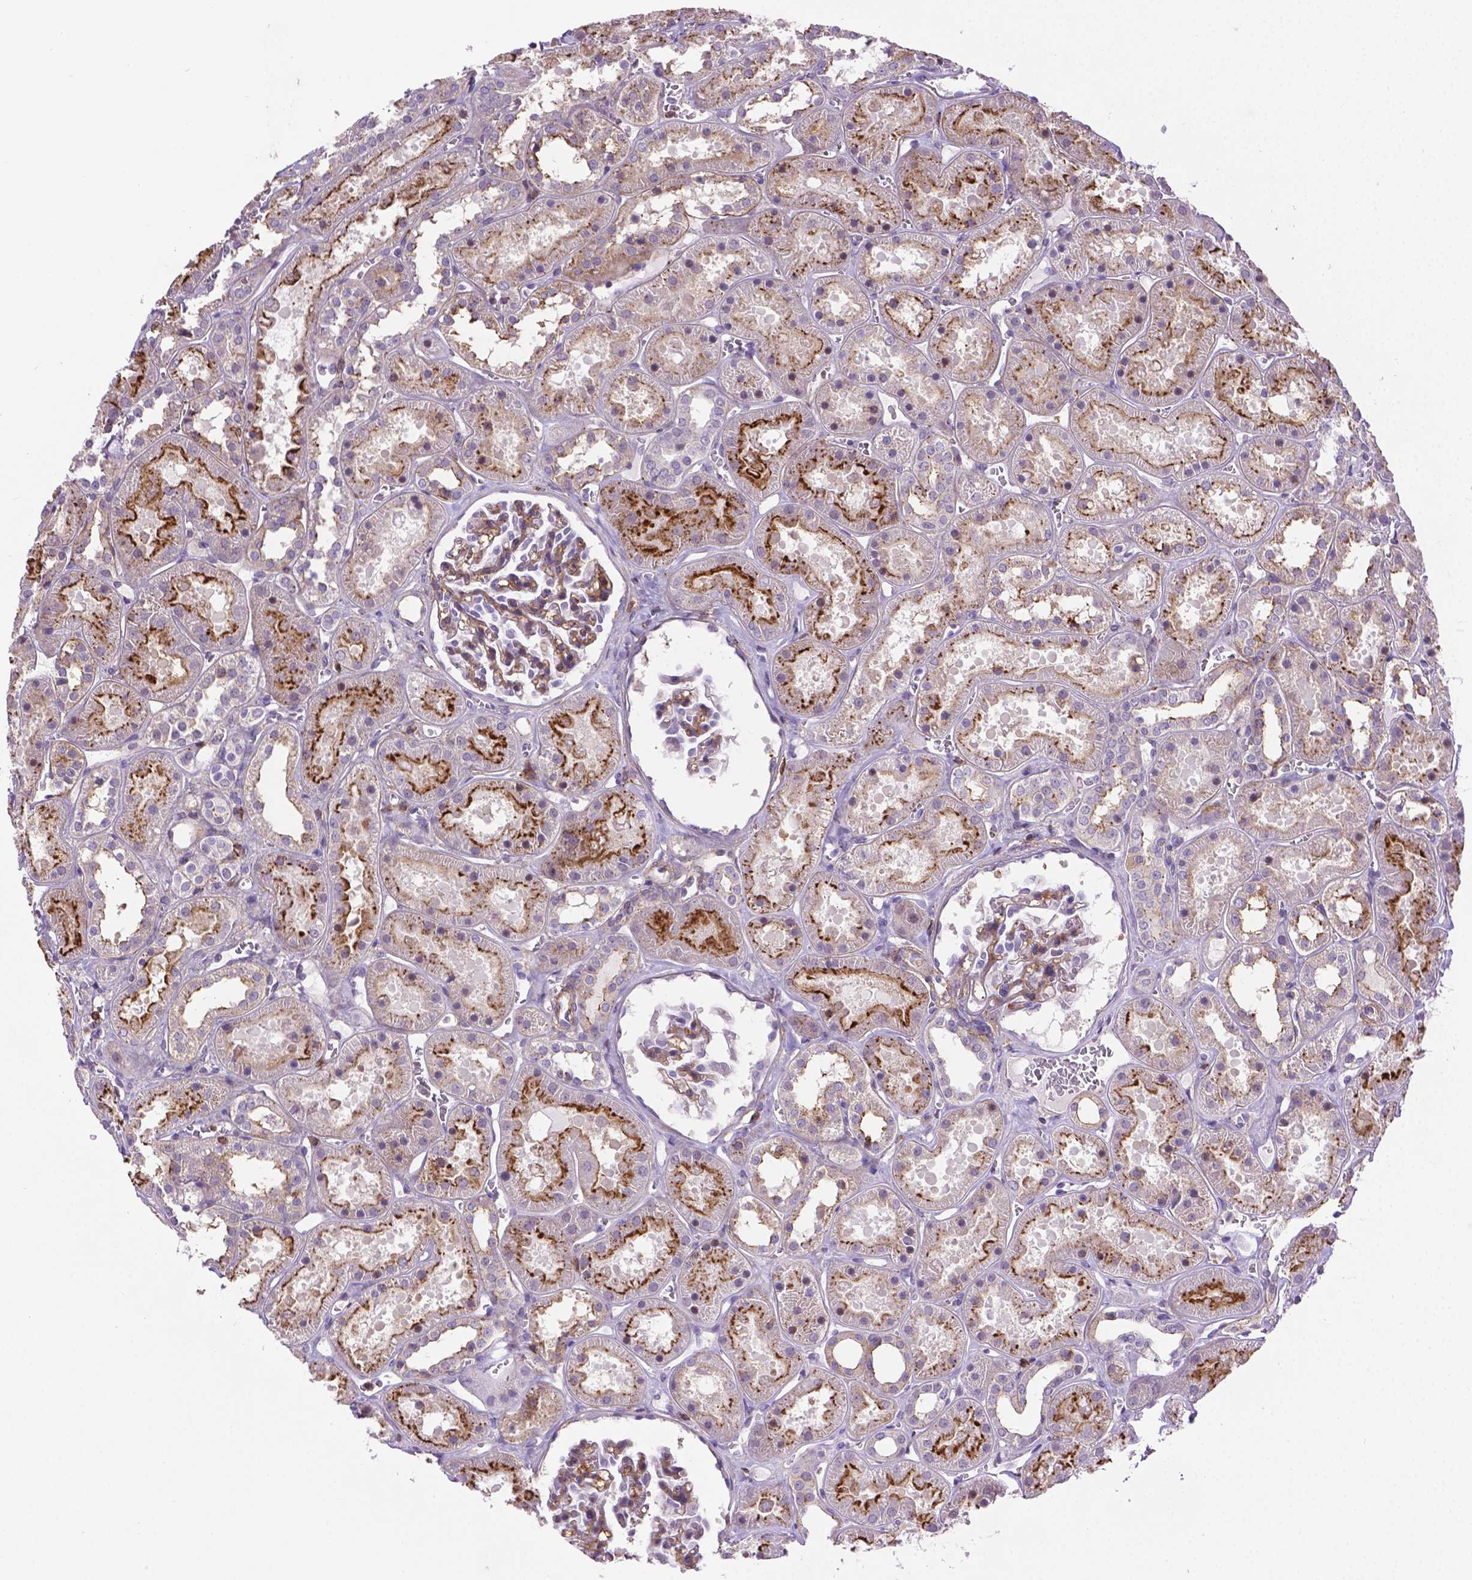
{"staining": {"intensity": "weak", "quantity": "25%-75%", "location": "cytoplasmic/membranous"}, "tissue": "kidney", "cell_type": "Cells in glomeruli", "image_type": "normal", "snomed": [{"axis": "morphology", "description": "Normal tissue, NOS"}, {"axis": "topography", "description": "Kidney"}], "caption": "This photomicrograph demonstrates benign kidney stained with immunohistochemistry (IHC) to label a protein in brown. The cytoplasmic/membranous of cells in glomeruli show weak positivity for the protein. Nuclei are counter-stained blue.", "gene": "ACAD10", "patient": {"sex": "female", "age": 41}}